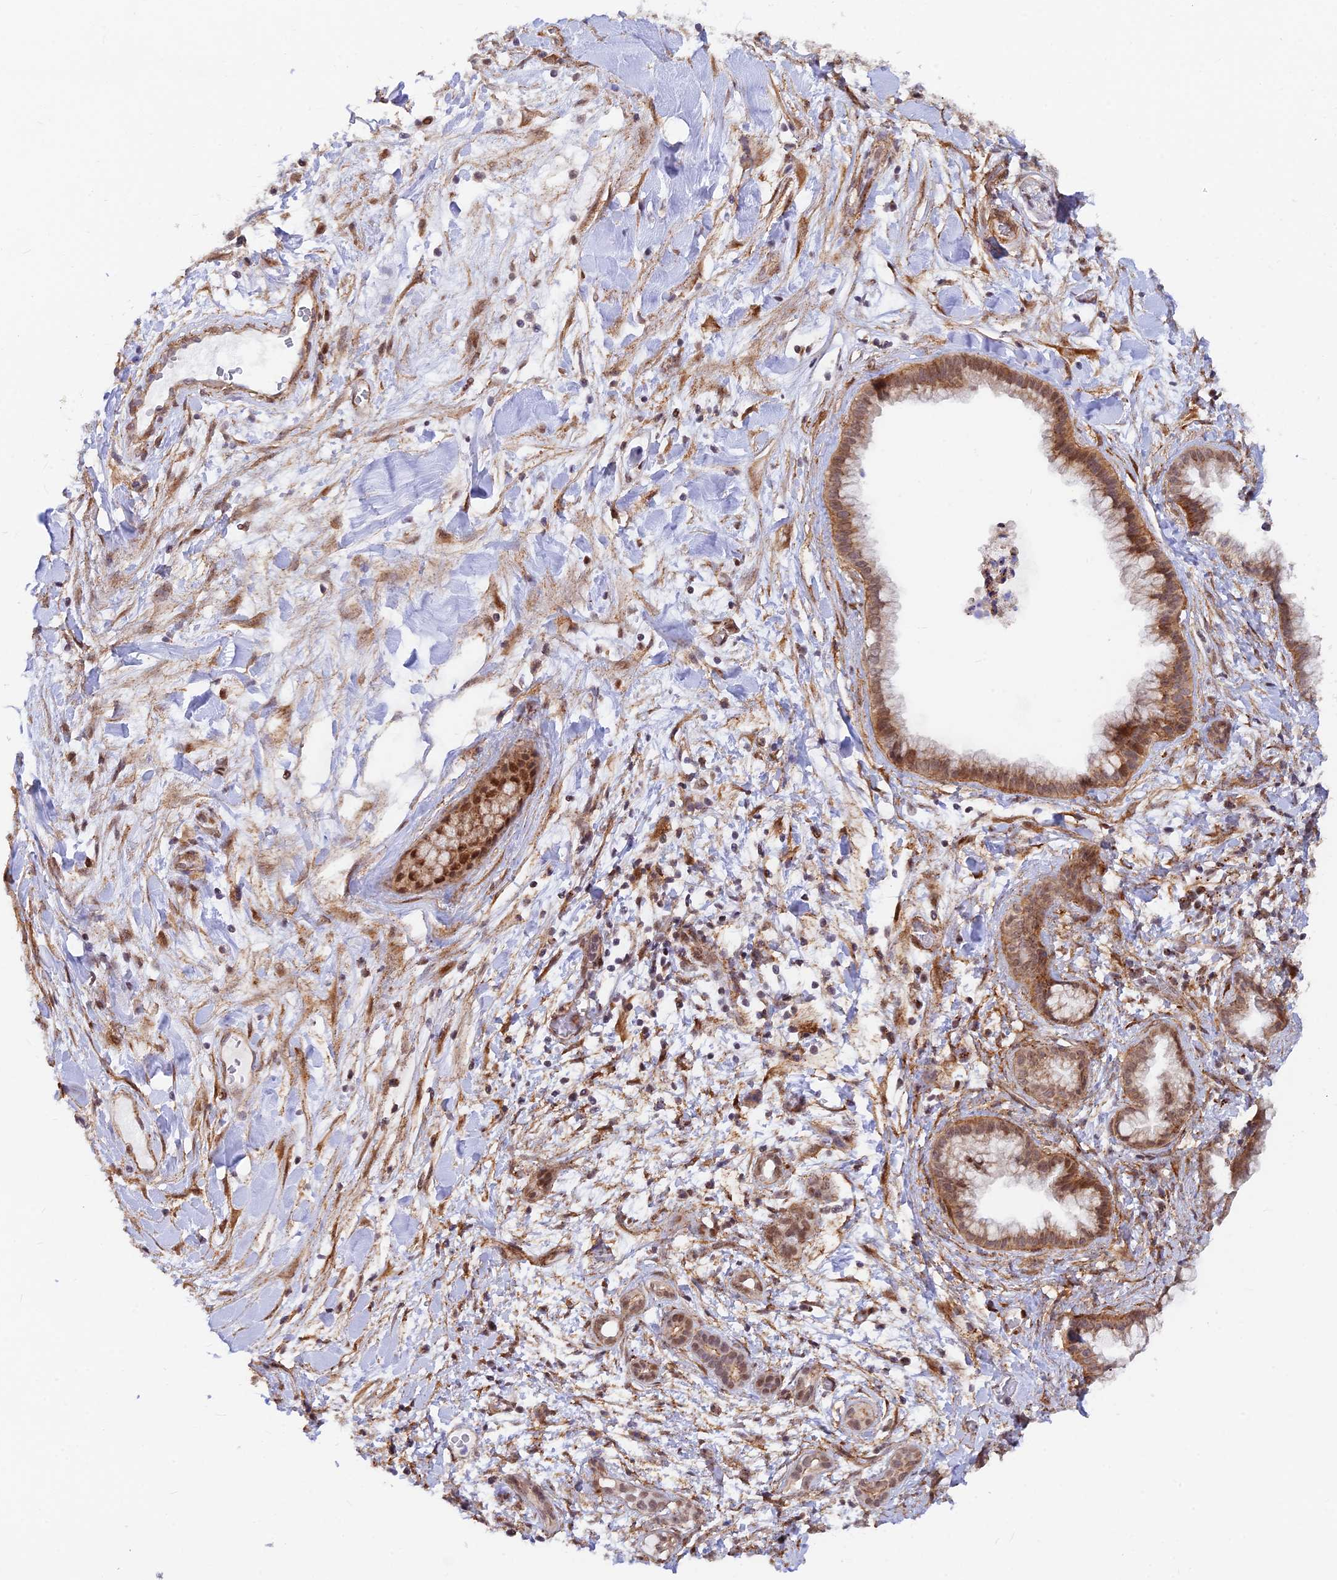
{"staining": {"intensity": "moderate", "quantity": ">75%", "location": "cytoplasmic/membranous,nuclear"}, "tissue": "pancreatic cancer", "cell_type": "Tumor cells", "image_type": "cancer", "snomed": [{"axis": "morphology", "description": "Adenocarcinoma, NOS"}, {"axis": "topography", "description": "Pancreas"}], "caption": "Immunohistochemical staining of pancreatic adenocarcinoma shows moderate cytoplasmic/membranous and nuclear protein staining in about >75% of tumor cells.", "gene": "VSTM2L", "patient": {"sex": "female", "age": 78}}